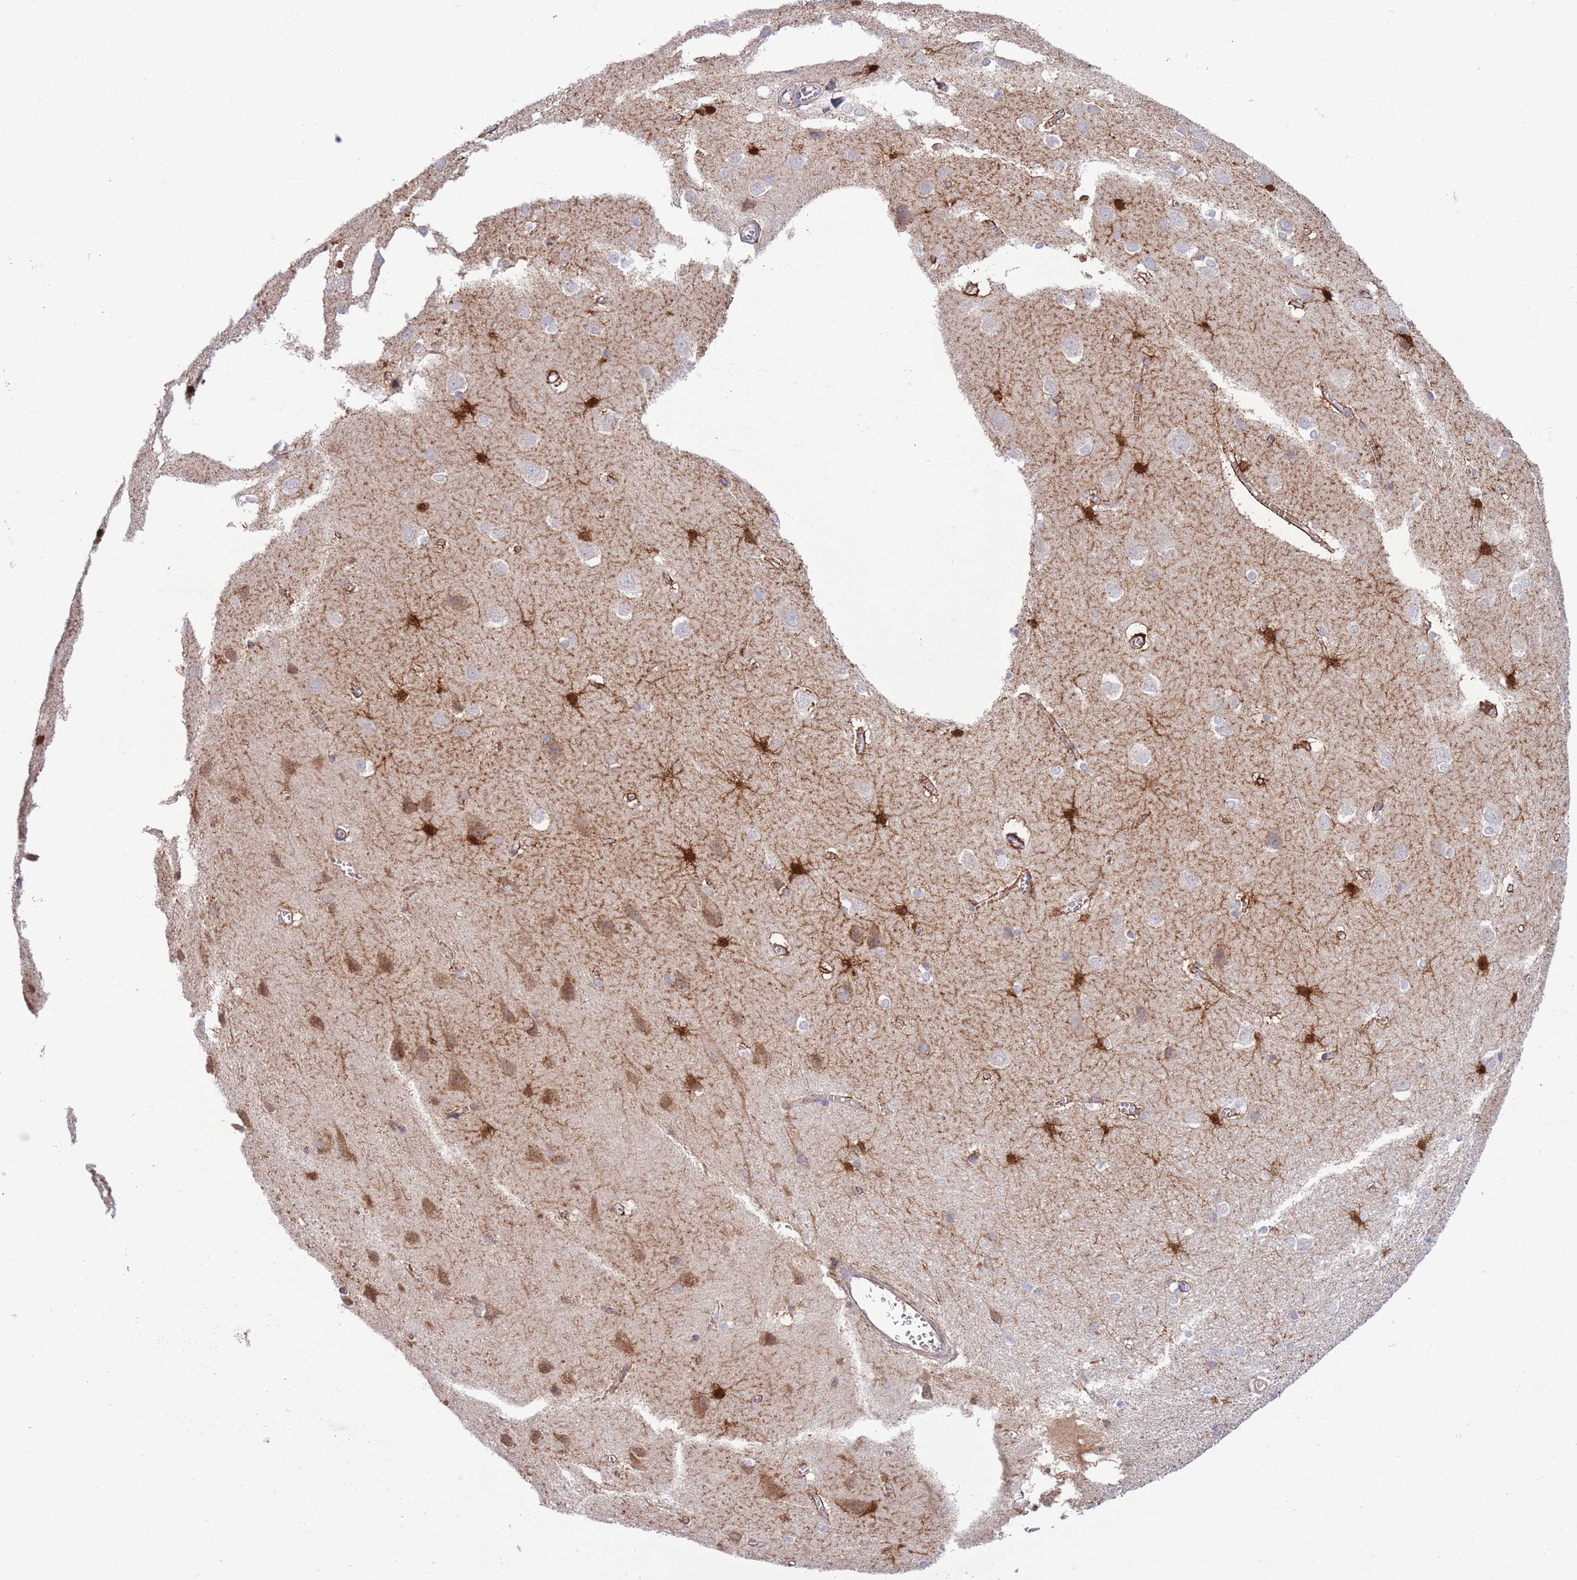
{"staining": {"intensity": "moderate", "quantity": "25%-75%", "location": "cytoplasmic/membranous"}, "tissue": "cerebral cortex", "cell_type": "Endothelial cells", "image_type": "normal", "snomed": [{"axis": "morphology", "description": "Normal tissue, NOS"}, {"axis": "topography", "description": "Cerebral cortex"}], "caption": "Human cerebral cortex stained with a brown dye shows moderate cytoplasmic/membranous positive staining in about 25%-75% of endothelial cells.", "gene": "ACSBG1", "patient": {"sex": "male", "age": 37}}